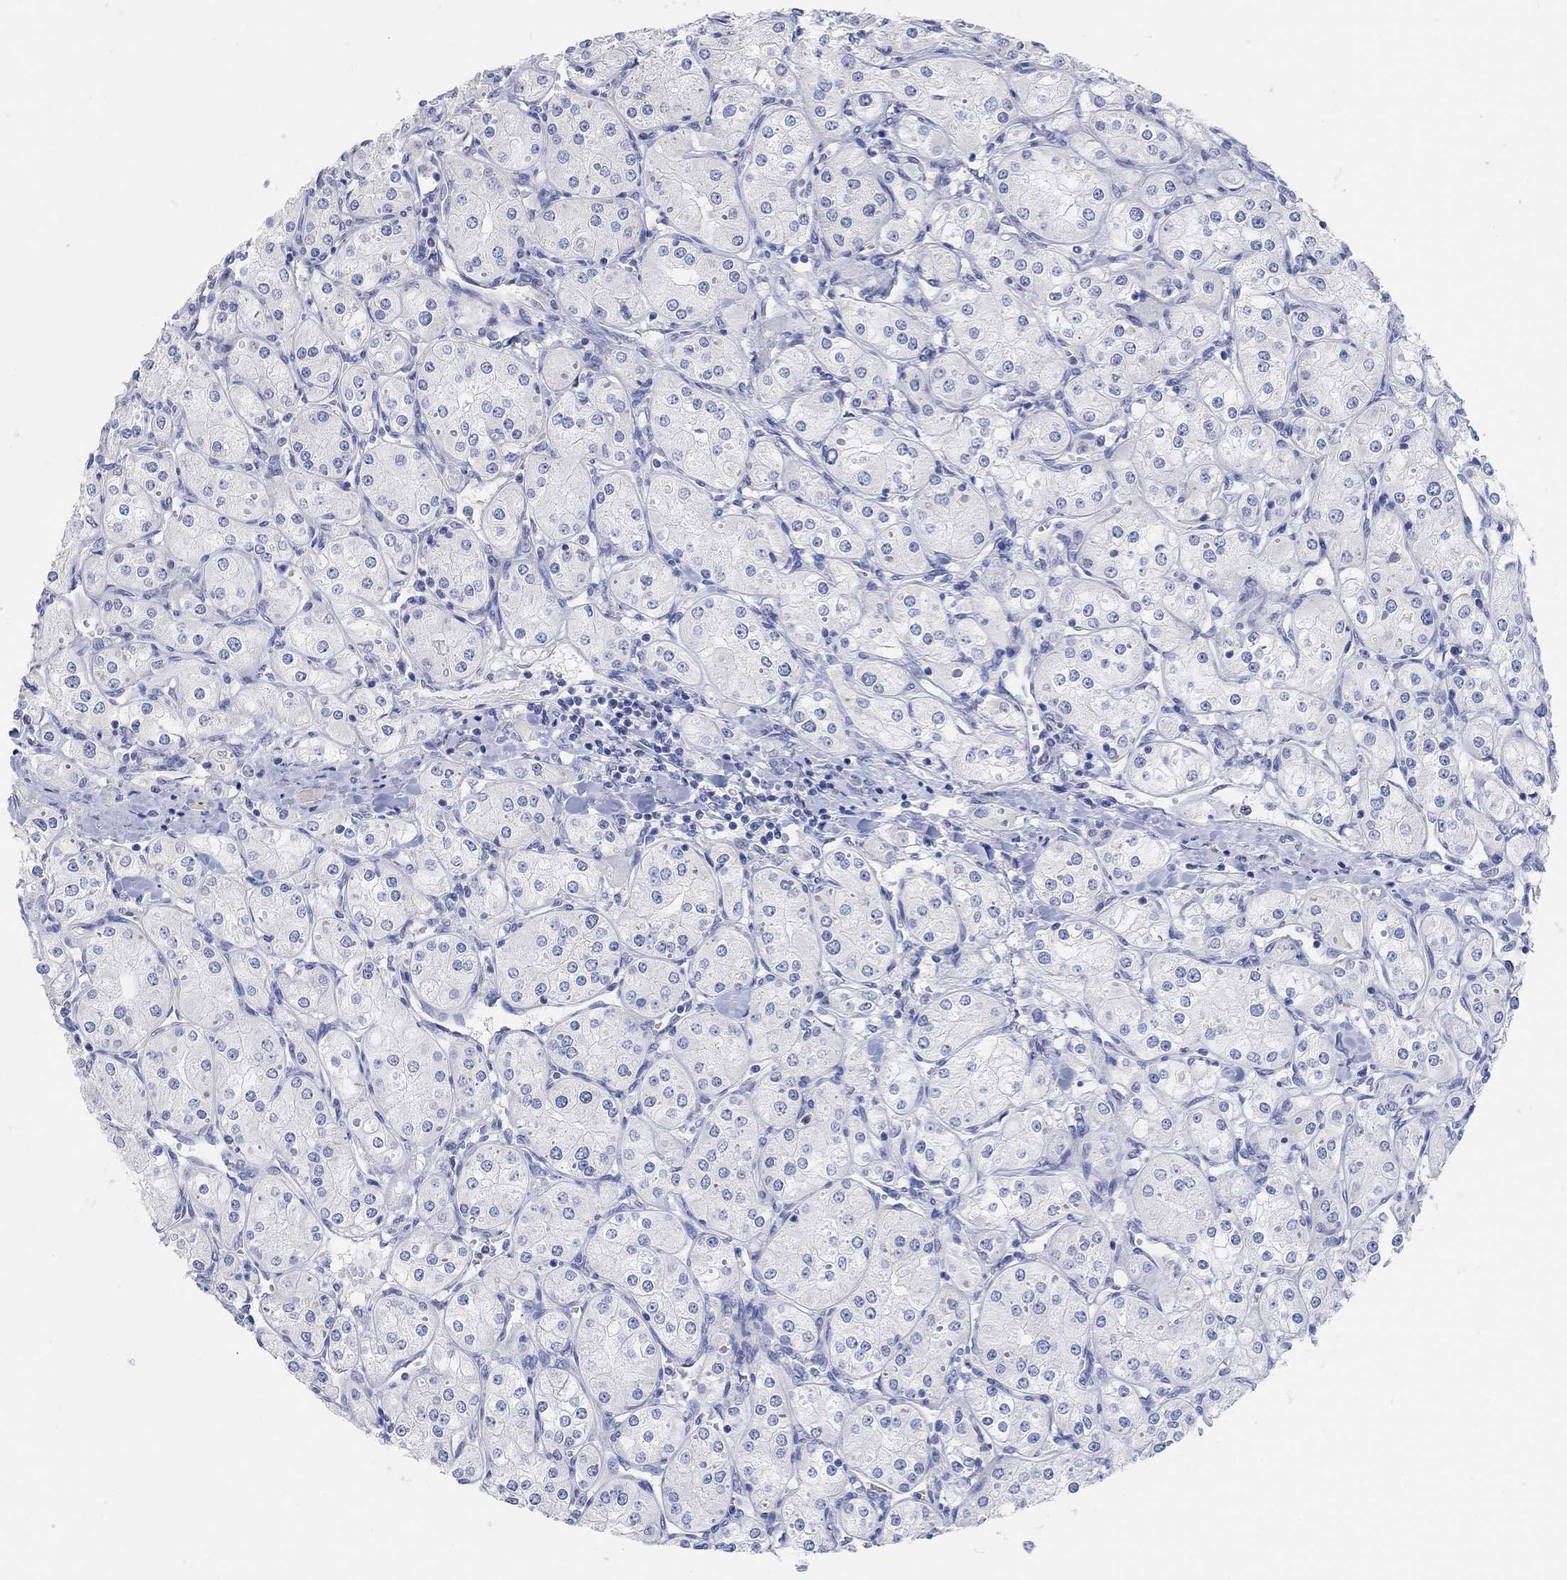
{"staining": {"intensity": "negative", "quantity": "none", "location": "none"}, "tissue": "renal cancer", "cell_type": "Tumor cells", "image_type": "cancer", "snomed": [{"axis": "morphology", "description": "Adenocarcinoma, NOS"}, {"axis": "topography", "description": "Kidney"}], "caption": "A high-resolution image shows immunohistochemistry (IHC) staining of renal cancer, which exhibits no significant expression in tumor cells.", "gene": "NLRP14", "patient": {"sex": "male", "age": 77}}